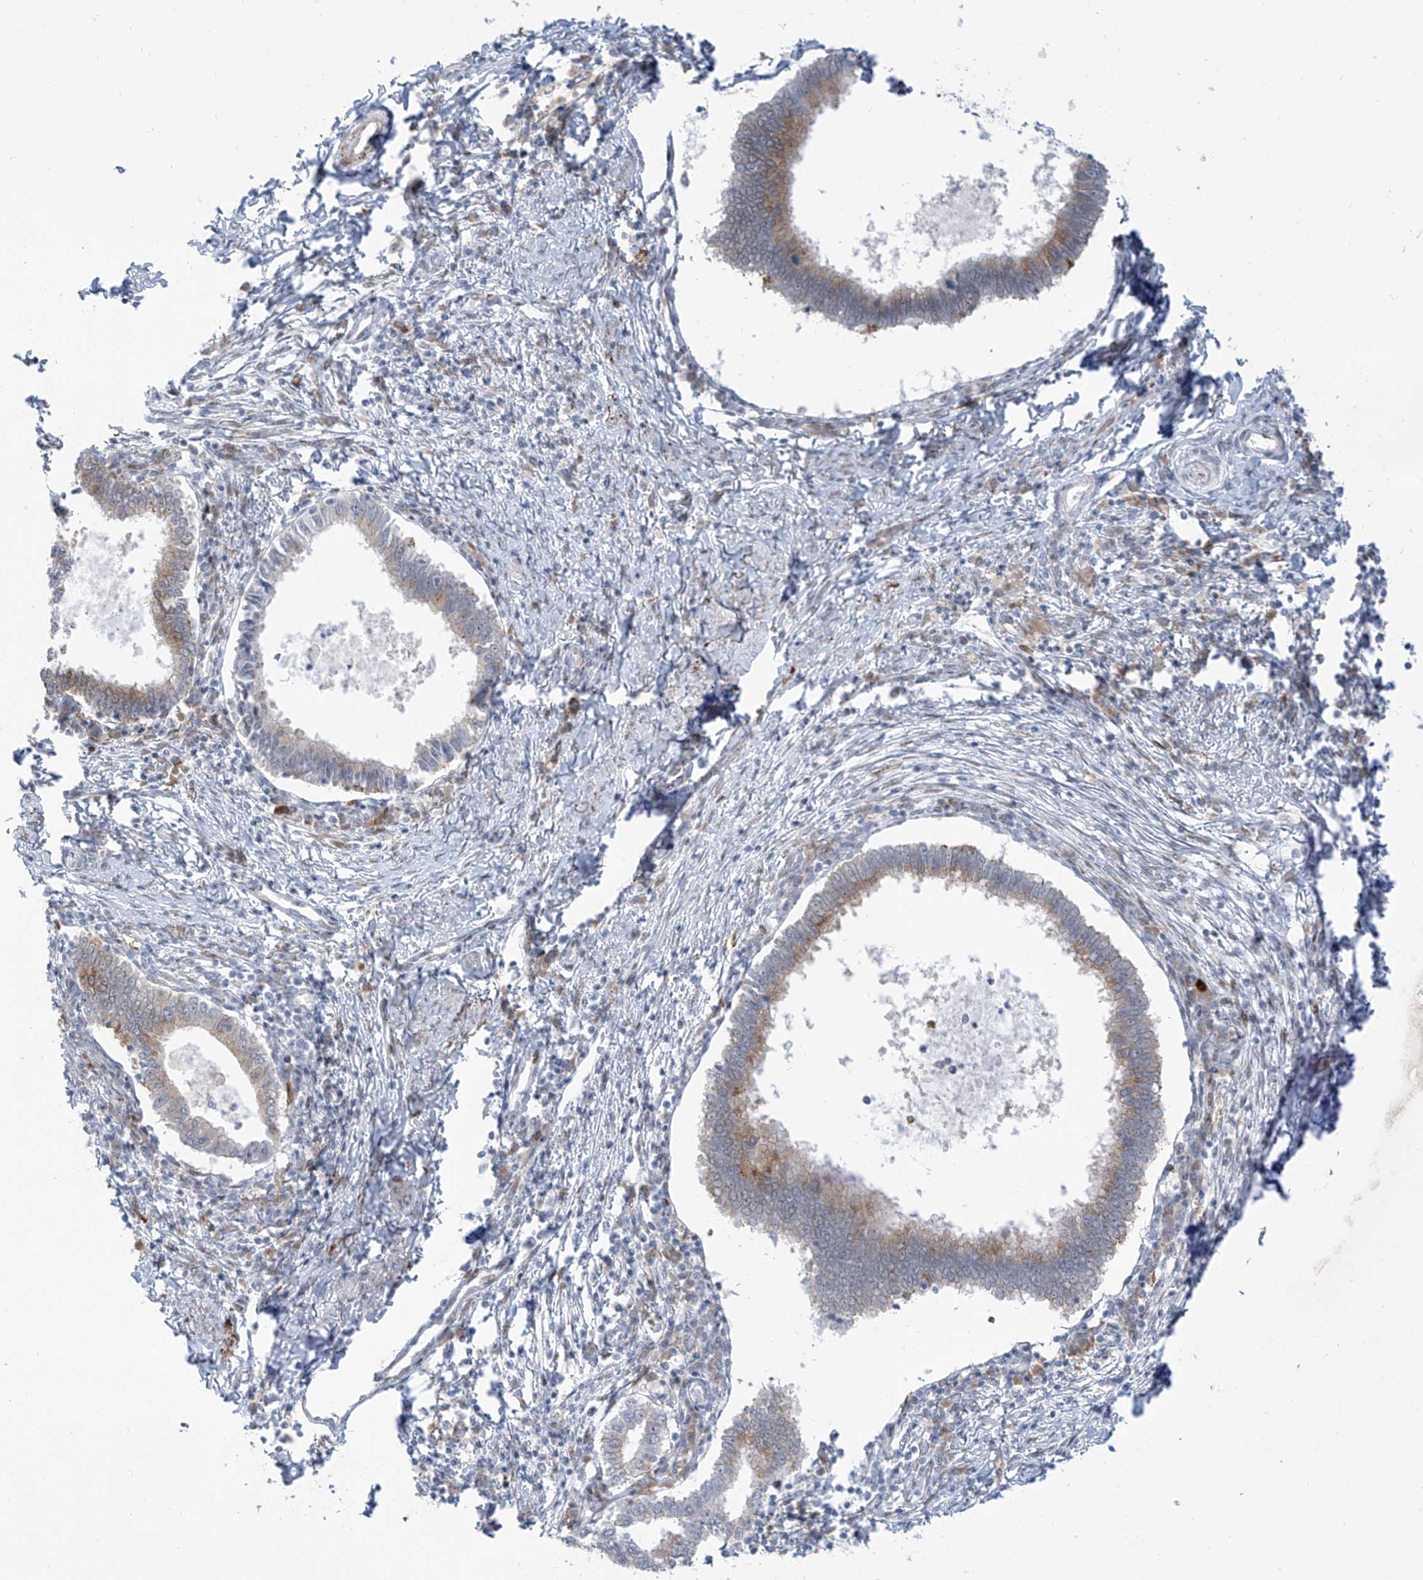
{"staining": {"intensity": "weak", "quantity": "25%-75%", "location": "cytoplasmic/membranous"}, "tissue": "cervical cancer", "cell_type": "Tumor cells", "image_type": "cancer", "snomed": [{"axis": "morphology", "description": "Adenocarcinoma, NOS"}, {"axis": "topography", "description": "Cervix"}], "caption": "Human cervical adenocarcinoma stained with a protein marker shows weak staining in tumor cells.", "gene": "LIN9", "patient": {"sex": "female", "age": 36}}